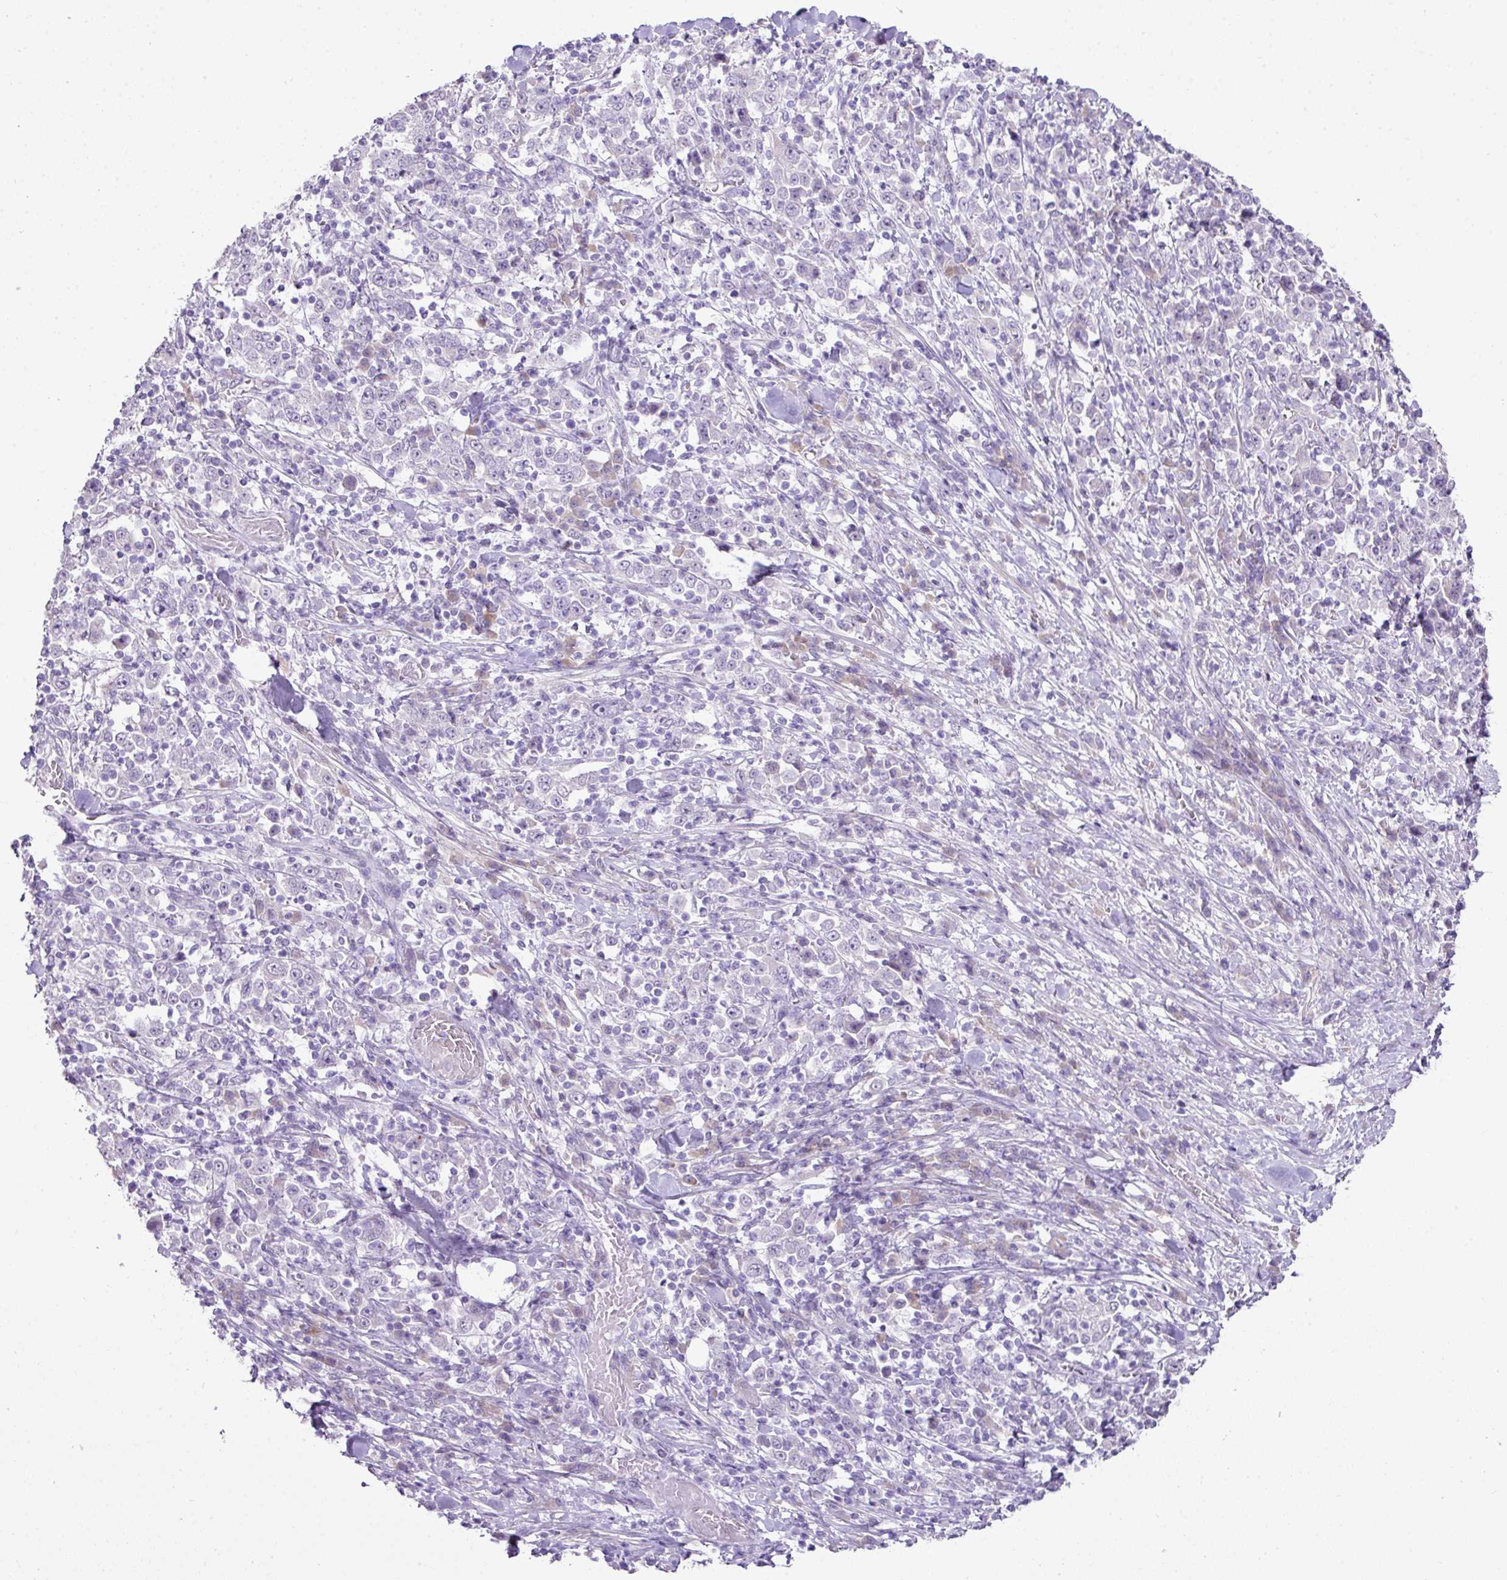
{"staining": {"intensity": "negative", "quantity": "none", "location": "none"}, "tissue": "stomach cancer", "cell_type": "Tumor cells", "image_type": "cancer", "snomed": [{"axis": "morphology", "description": "Normal tissue, NOS"}, {"axis": "morphology", "description": "Adenocarcinoma, NOS"}, {"axis": "topography", "description": "Stomach, upper"}, {"axis": "topography", "description": "Stomach"}], "caption": "Immunohistochemical staining of human stomach cancer (adenocarcinoma) reveals no significant expression in tumor cells.", "gene": "DIP2A", "patient": {"sex": "male", "age": 59}}